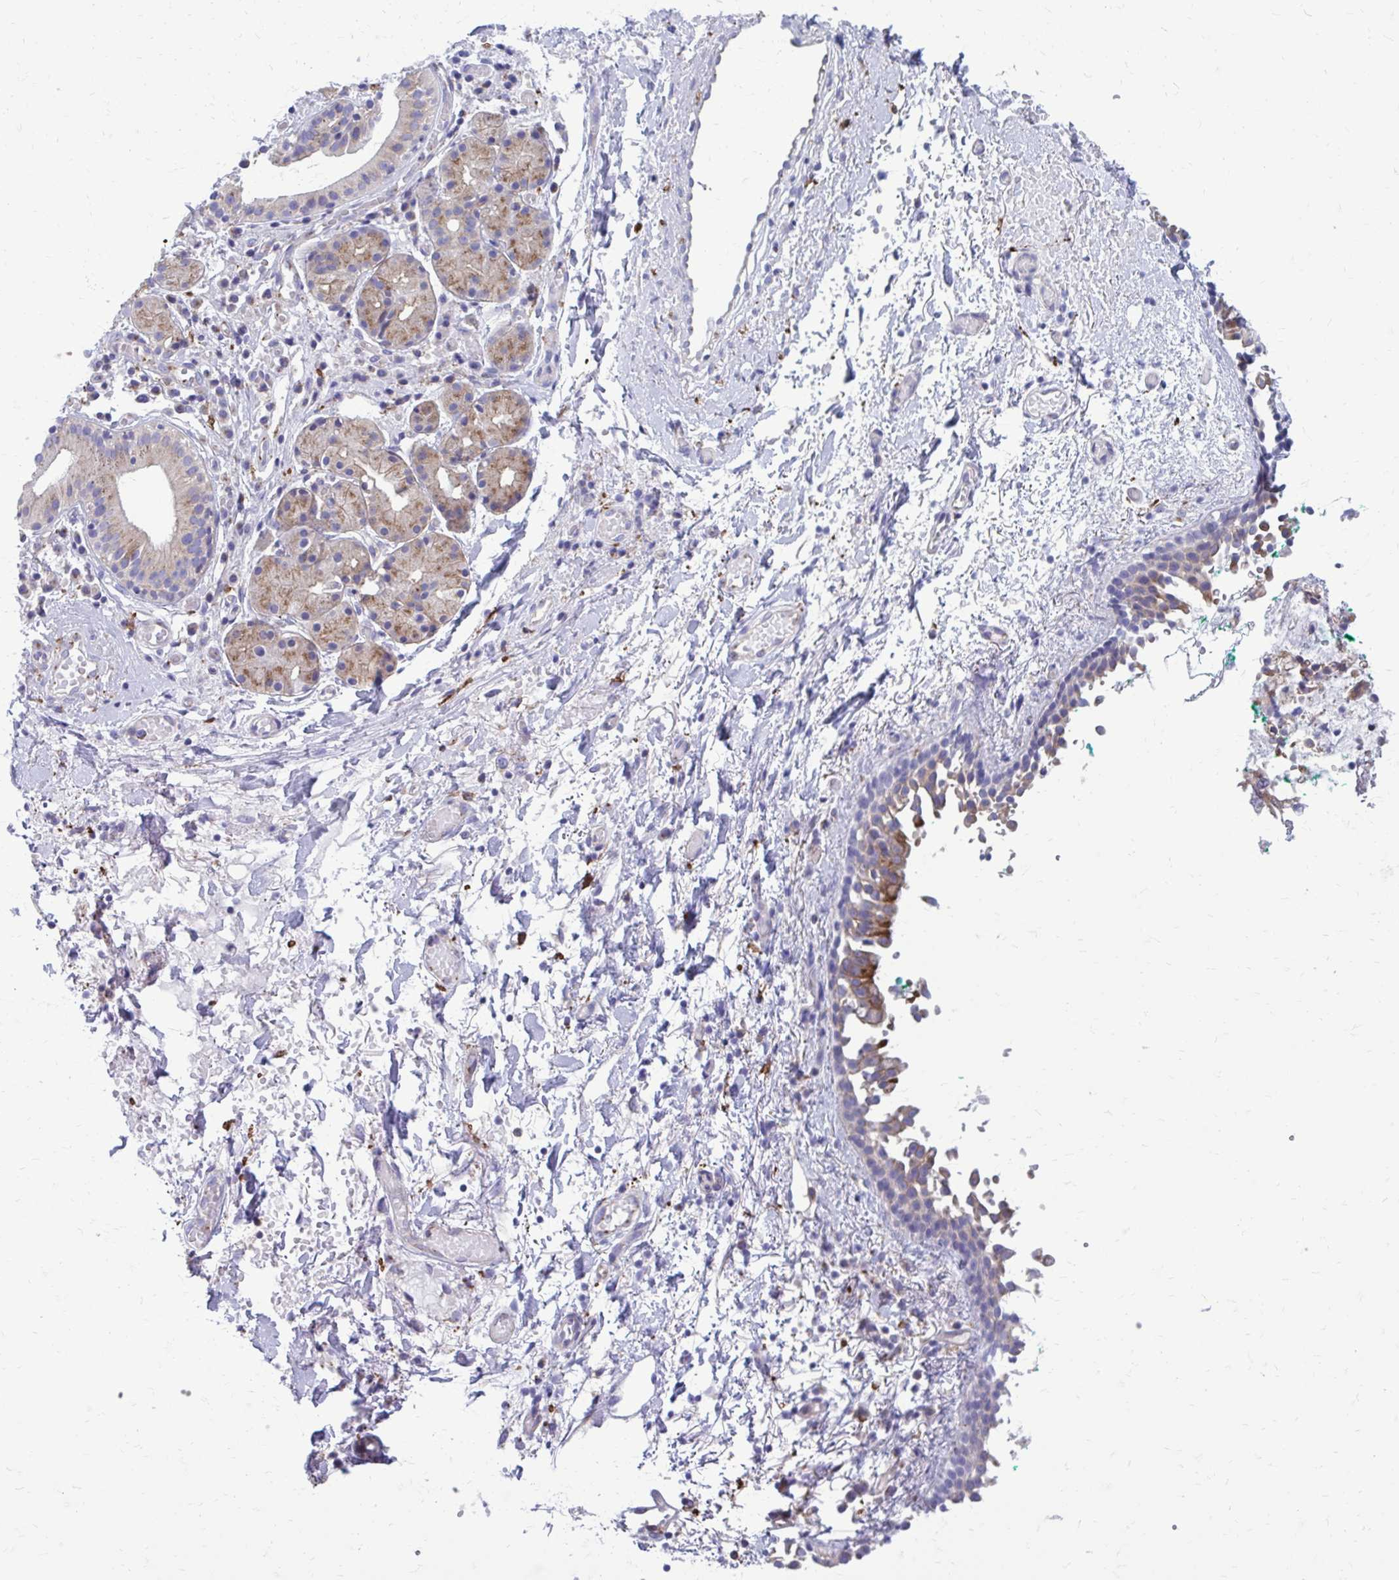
{"staining": {"intensity": "moderate", "quantity": "25%-75%", "location": "cytoplasmic/membranous"}, "tissue": "nasopharynx", "cell_type": "Respiratory epithelial cells", "image_type": "normal", "snomed": [{"axis": "morphology", "description": "Normal tissue, NOS"}, {"axis": "morphology", "description": "Basal cell carcinoma"}, {"axis": "topography", "description": "Cartilage tissue"}, {"axis": "topography", "description": "Nasopharynx"}, {"axis": "topography", "description": "Oral tissue"}], "caption": "Immunohistochemical staining of benign human nasopharynx displays 25%-75% levels of moderate cytoplasmic/membranous protein staining in approximately 25%-75% of respiratory epithelial cells. Using DAB (brown) and hematoxylin (blue) stains, captured at high magnification using brightfield microscopy.", "gene": "CLTA", "patient": {"sex": "female", "age": 77}}